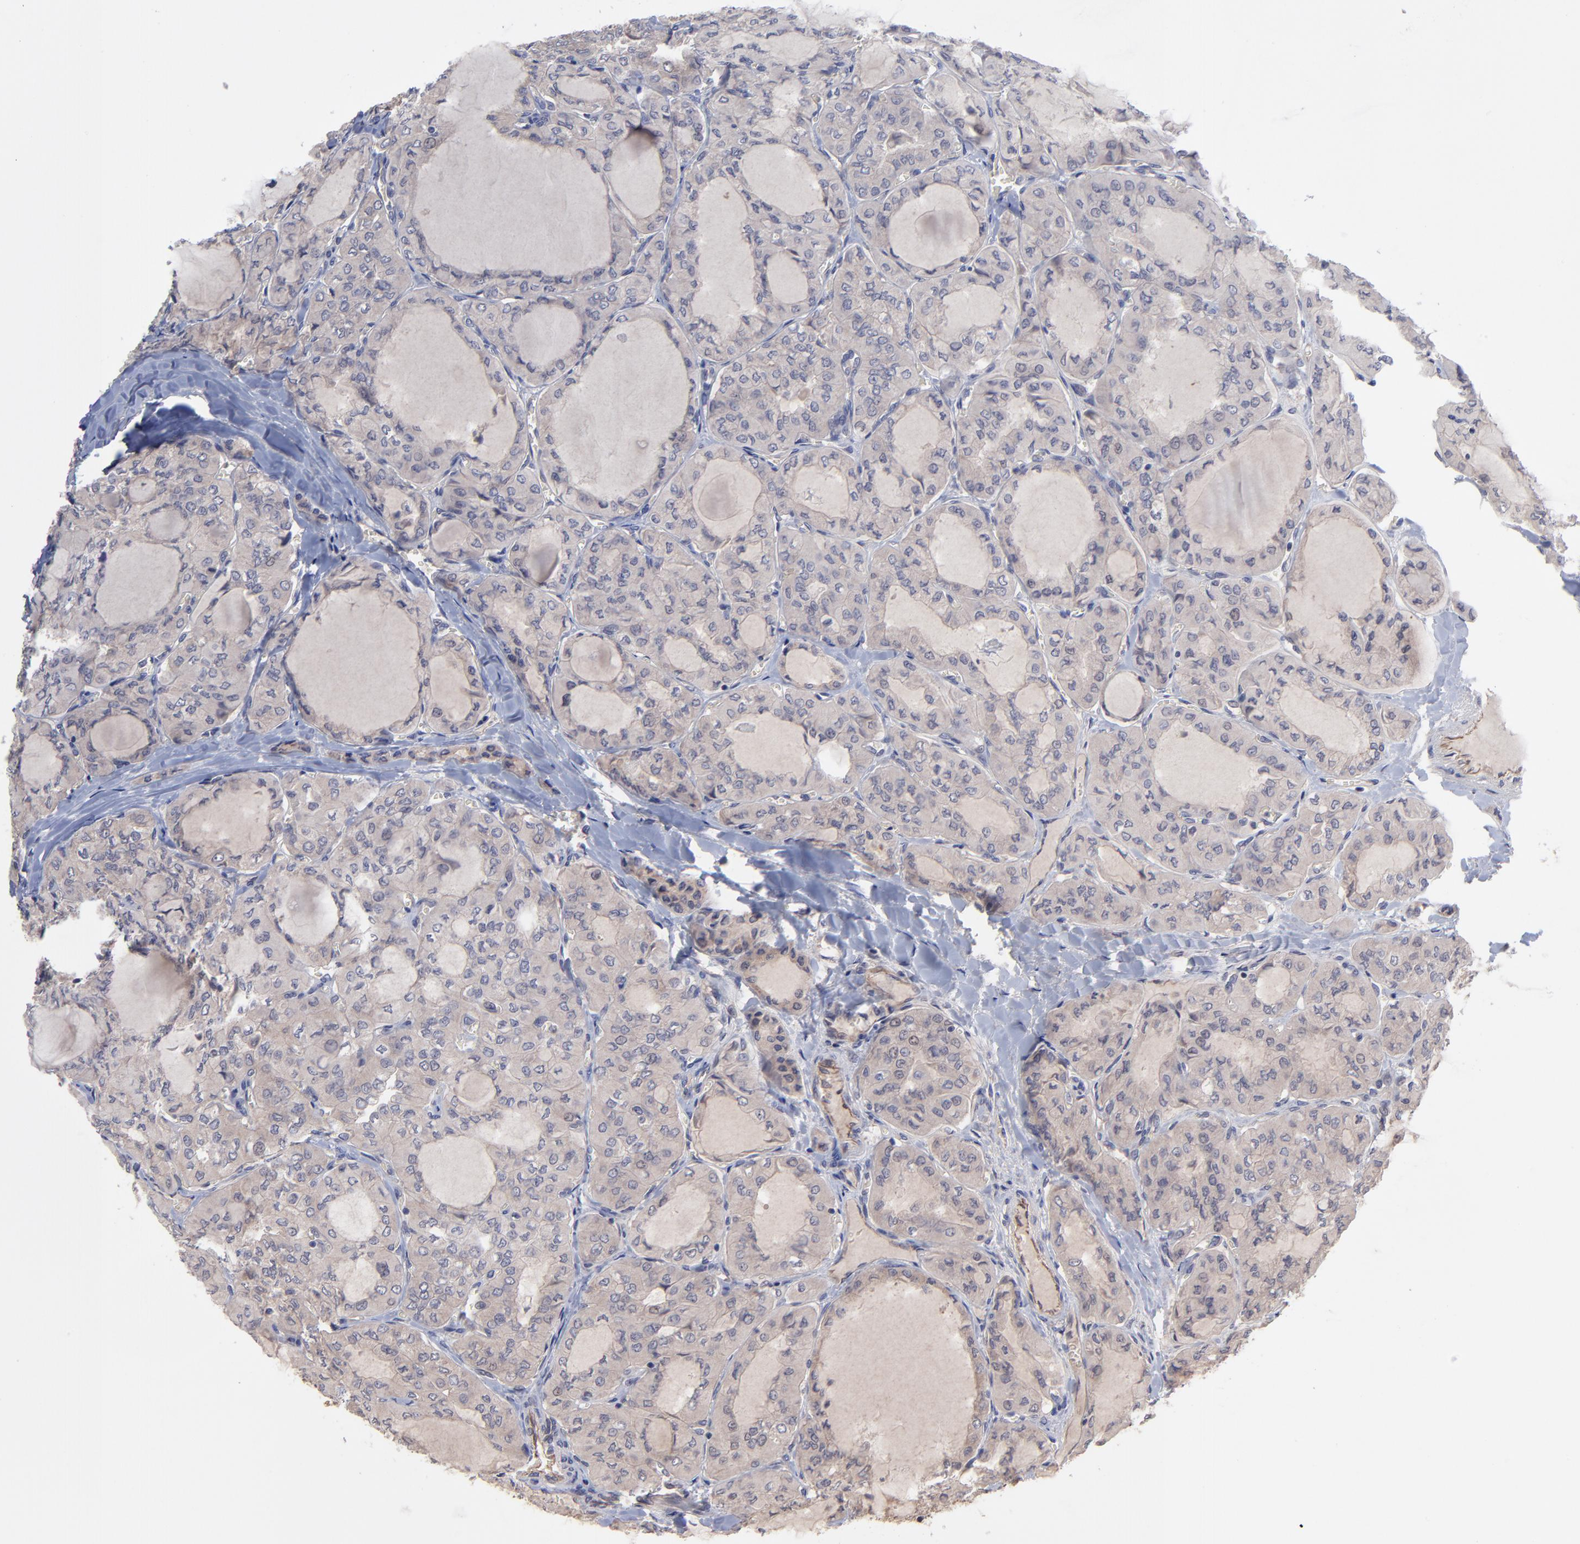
{"staining": {"intensity": "negative", "quantity": "none", "location": "none"}, "tissue": "thyroid cancer", "cell_type": "Tumor cells", "image_type": "cancer", "snomed": [{"axis": "morphology", "description": "Papillary adenocarcinoma, NOS"}, {"axis": "topography", "description": "Thyroid gland"}], "caption": "Immunohistochemistry image of neoplastic tissue: thyroid cancer (papillary adenocarcinoma) stained with DAB shows no significant protein positivity in tumor cells.", "gene": "ZNF780B", "patient": {"sex": "male", "age": 20}}